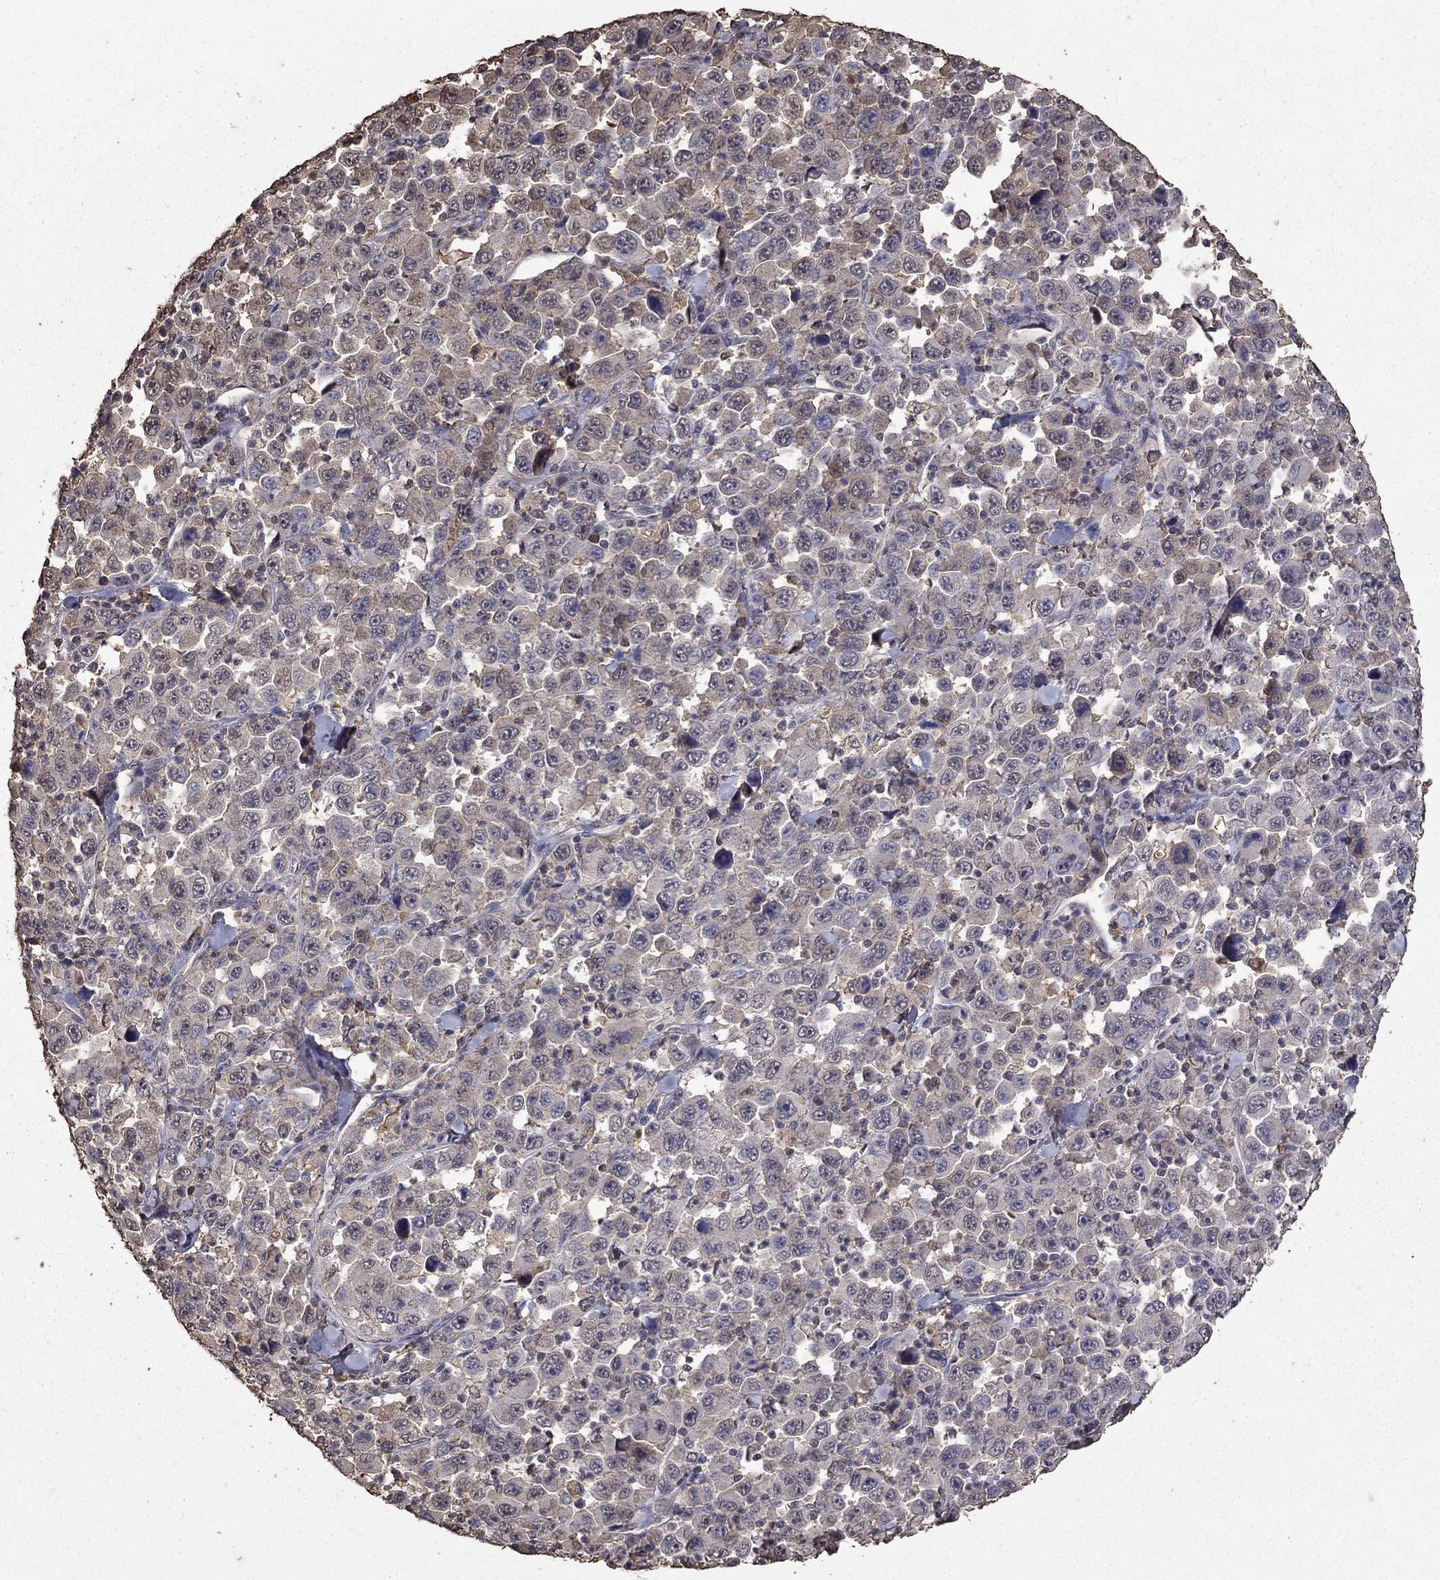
{"staining": {"intensity": "negative", "quantity": "none", "location": "none"}, "tissue": "stomach cancer", "cell_type": "Tumor cells", "image_type": "cancer", "snomed": [{"axis": "morphology", "description": "Normal tissue, NOS"}, {"axis": "morphology", "description": "Adenocarcinoma, NOS"}, {"axis": "topography", "description": "Stomach, upper"}, {"axis": "topography", "description": "Stomach"}], "caption": "This is an IHC image of human stomach cancer. There is no positivity in tumor cells.", "gene": "SERPINA5", "patient": {"sex": "male", "age": 59}}